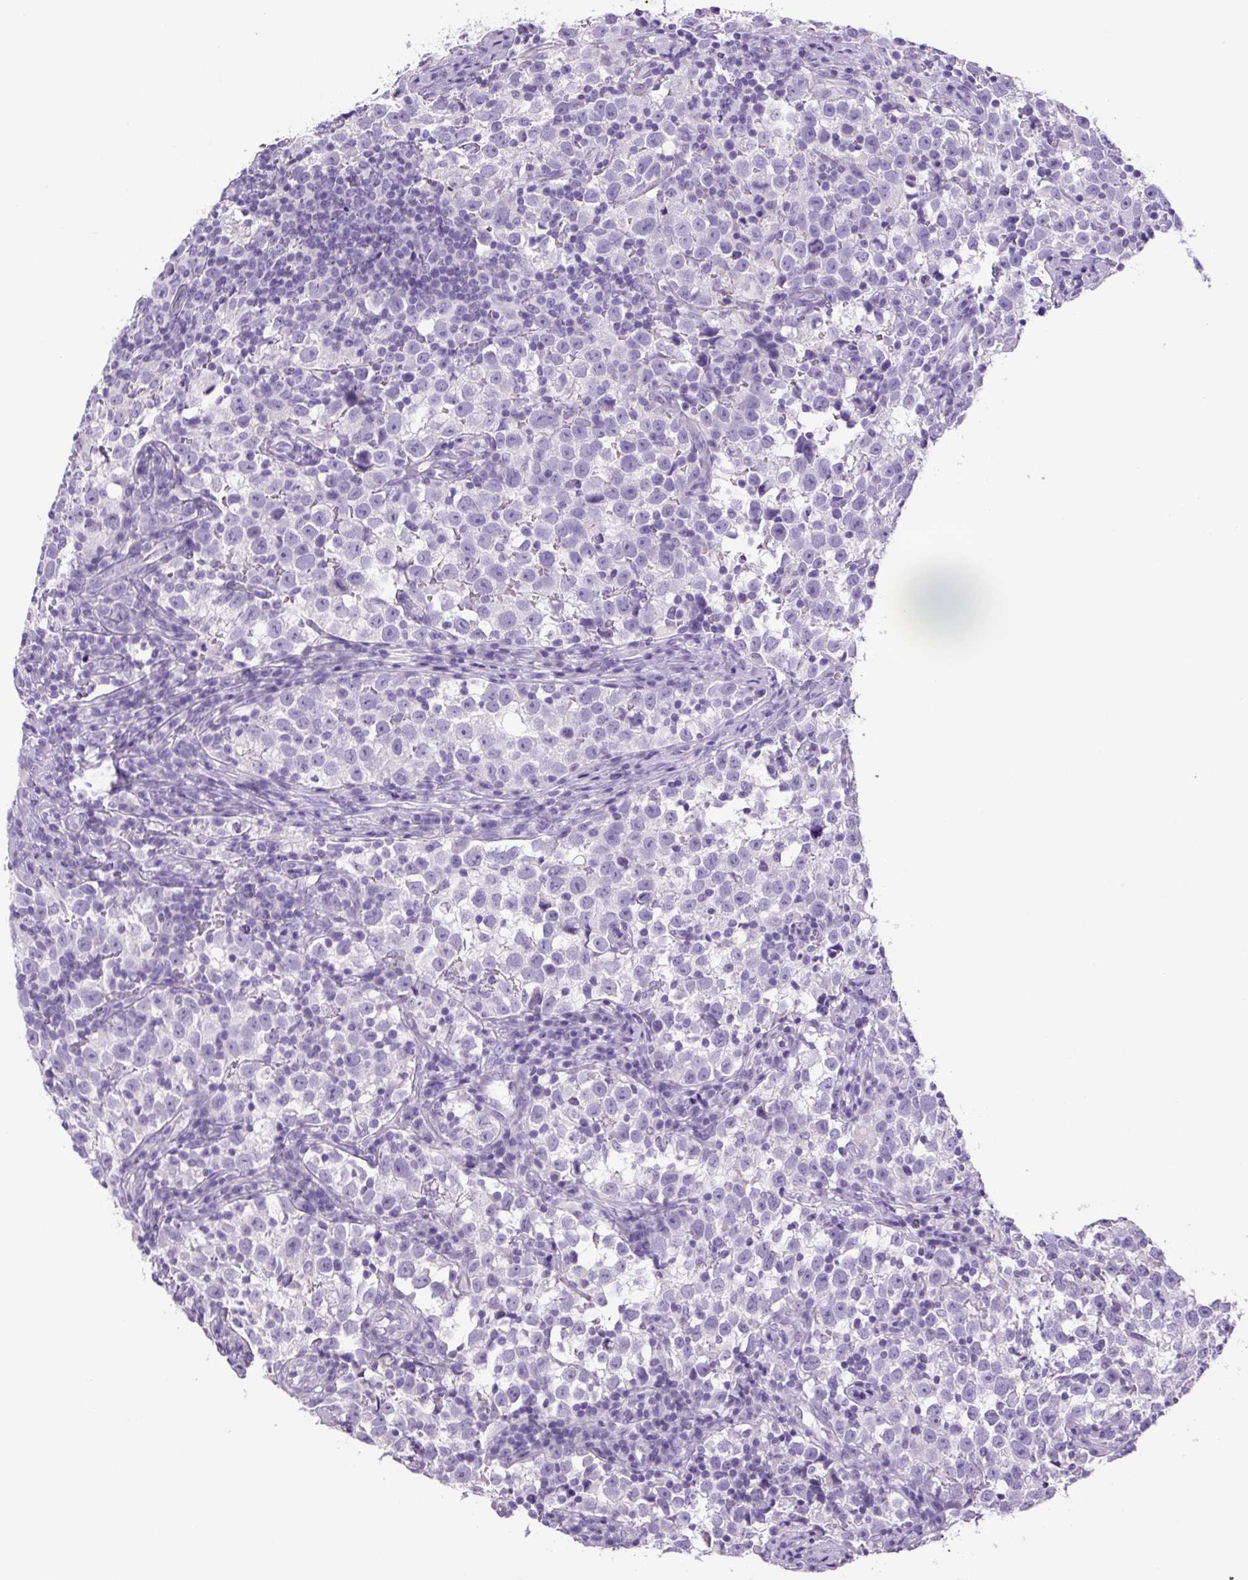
{"staining": {"intensity": "negative", "quantity": "none", "location": "none"}, "tissue": "testis cancer", "cell_type": "Tumor cells", "image_type": "cancer", "snomed": [{"axis": "morphology", "description": "Normal tissue, NOS"}, {"axis": "morphology", "description": "Seminoma, NOS"}, {"axis": "topography", "description": "Testis"}], "caption": "The immunohistochemistry (IHC) histopathology image has no significant positivity in tumor cells of testis cancer tissue.", "gene": "CHGA", "patient": {"sex": "male", "age": 43}}